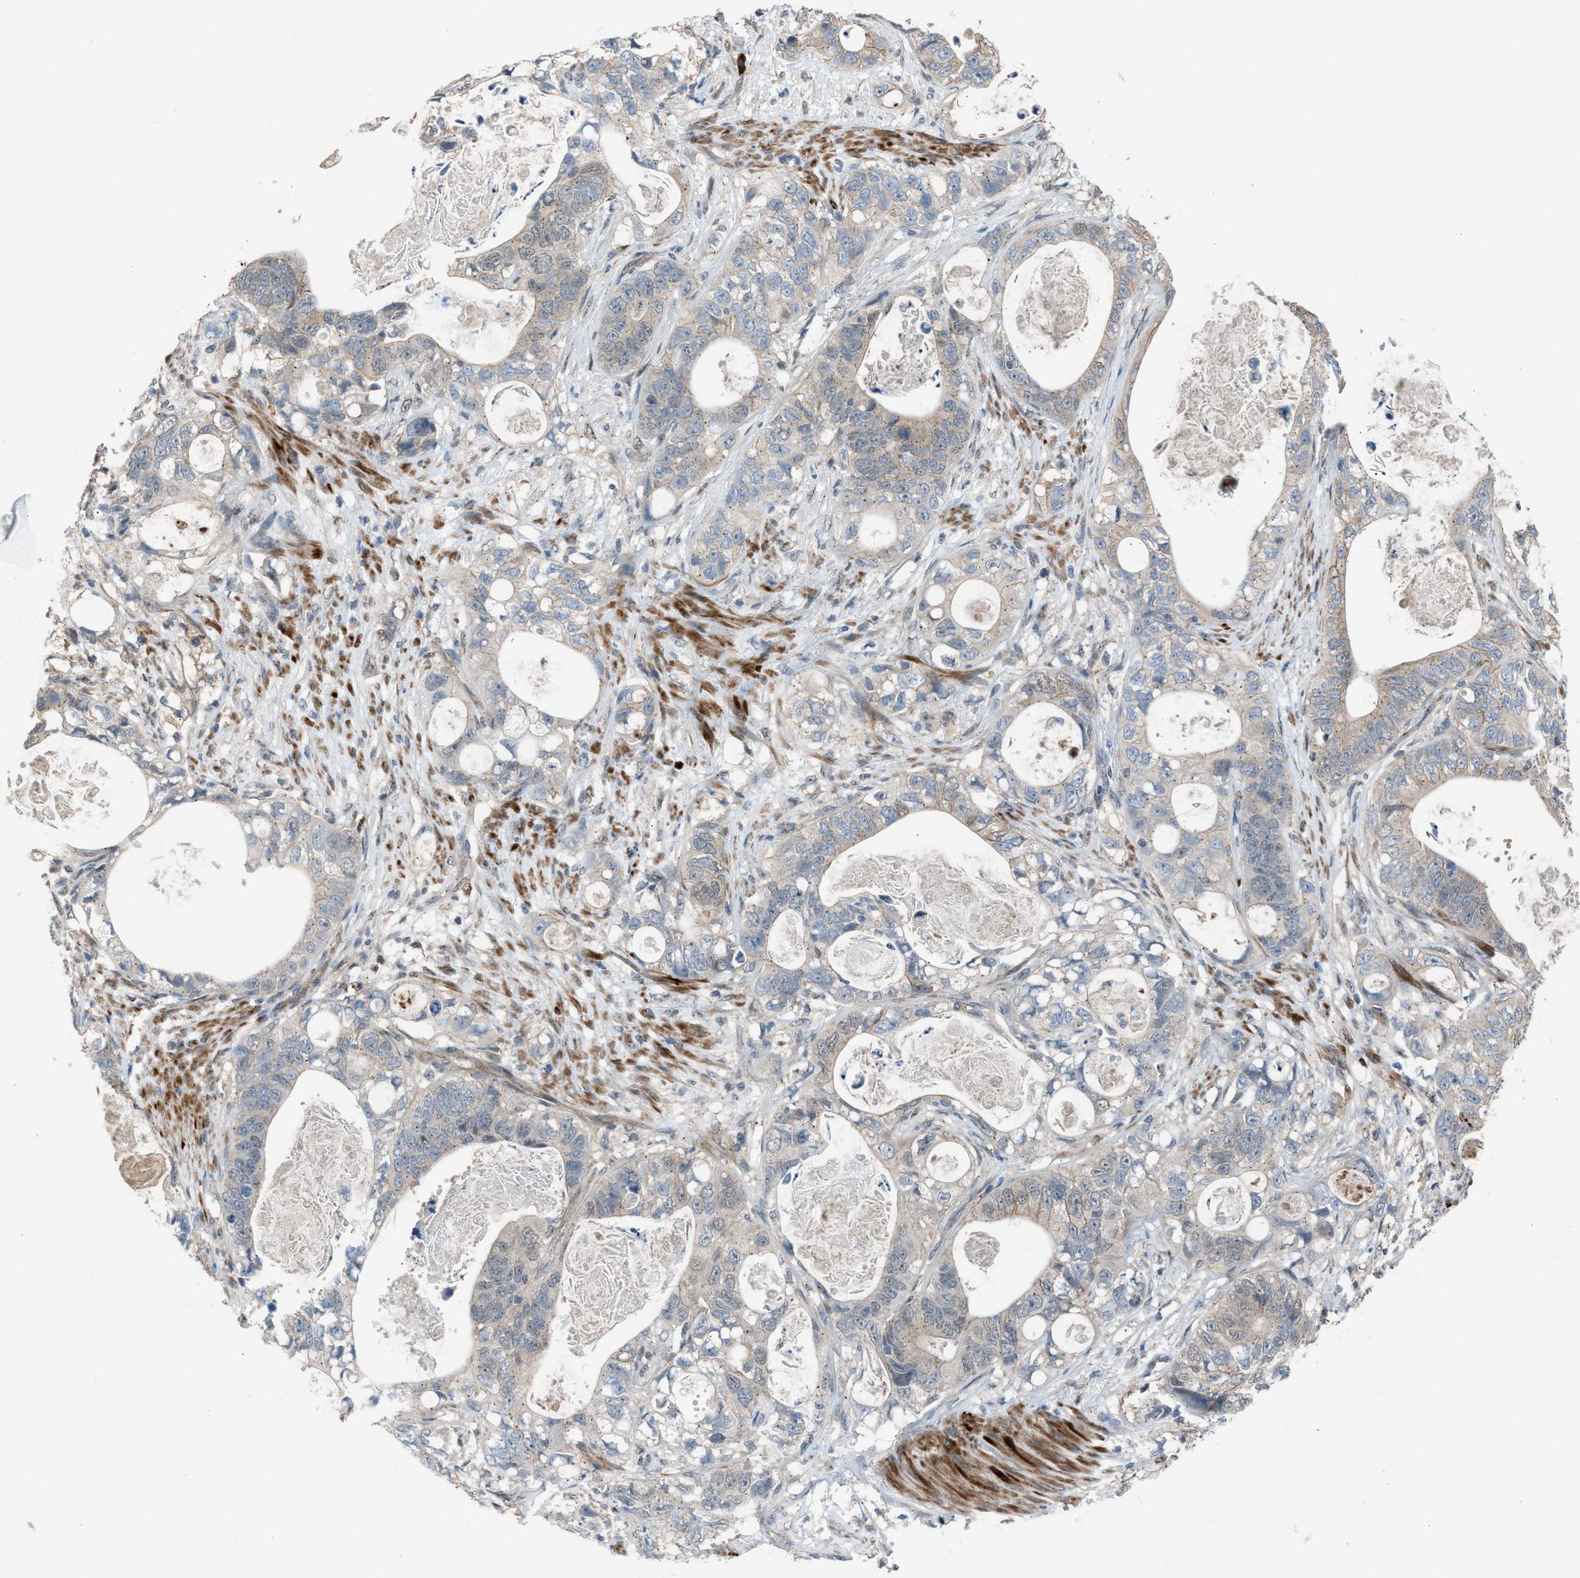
{"staining": {"intensity": "moderate", "quantity": "25%-75%", "location": "cytoplasmic/membranous,nuclear"}, "tissue": "stomach cancer", "cell_type": "Tumor cells", "image_type": "cancer", "snomed": [{"axis": "morphology", "description": "Normal tissue, NOS"}, {"axis": "morphology", "description": "Adenocarcinoma, NOS"}, {"axis": "topography", "description": "Stomach"}], "caption": "An image showing moderate cytoplasmic/membranous and nuclear staining in approximately 25%-75% of tumor cells in stomach adenocarcinoma, as visualized by brown immunohistochemical staining.", "gene": "CRTC1", "patient": {"sex": "female", "age": 89}}